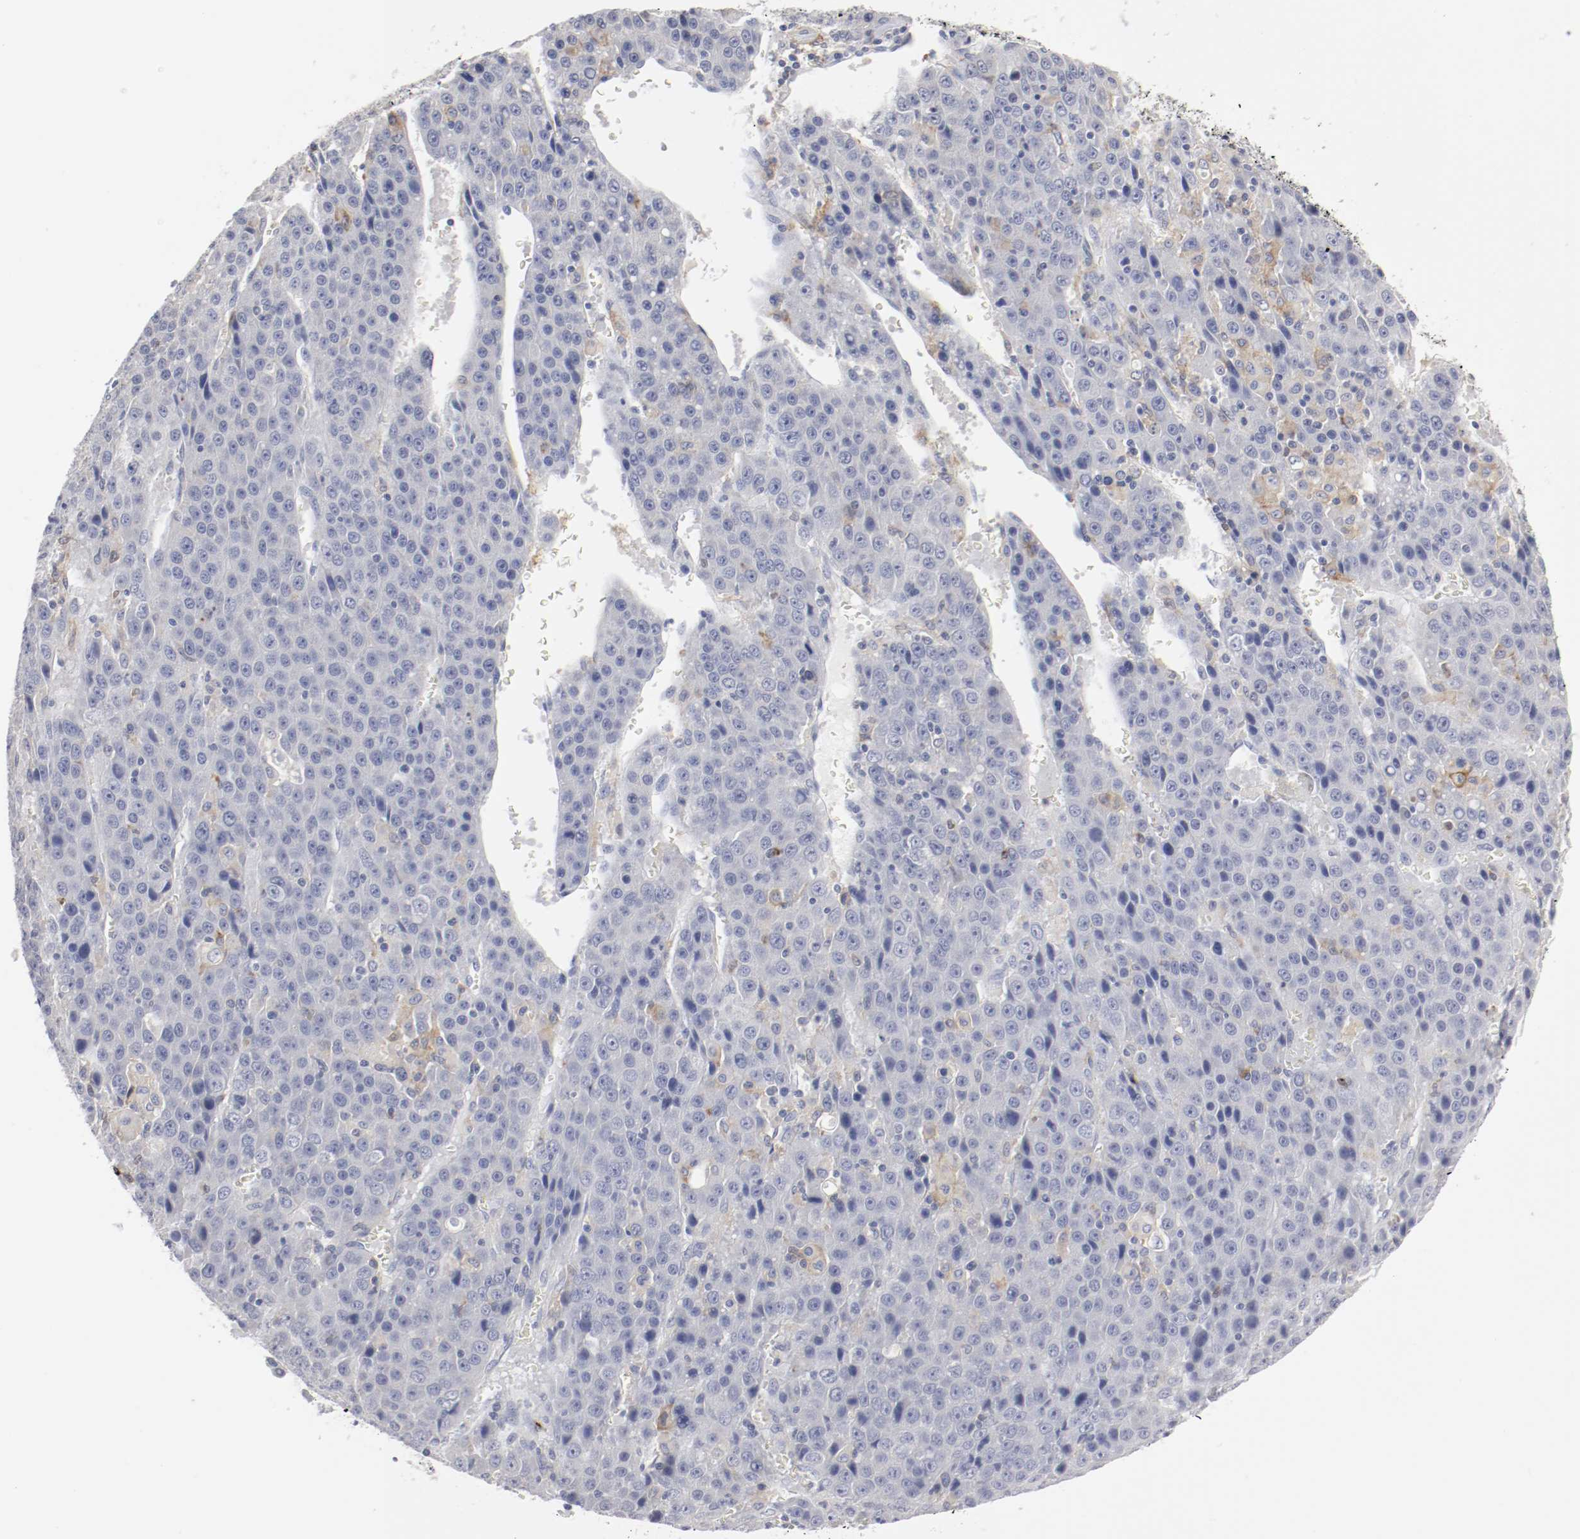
{"staining": {"intensity": "moderate", "quantity": "<25%", "location": "cytoplasmic/membranous"}, "tissue": "liver cancer", "cell_type": "Tumor cells", "image_type": "cancer", "snomed": [{"axis": "morphology", "description": "Carcinoma, Hepatocellular, NOS"}, {"axis": "topography", "description": "Liver"}], "caption": "A histopathology image of hepatocellular carcinoma (liver) stained for a protein exhibits moderate cytoplasmic/membranous brown staining in tumor cells.", "gene": "ITGAX", "patient": {"sex": "female", "age": 53}}